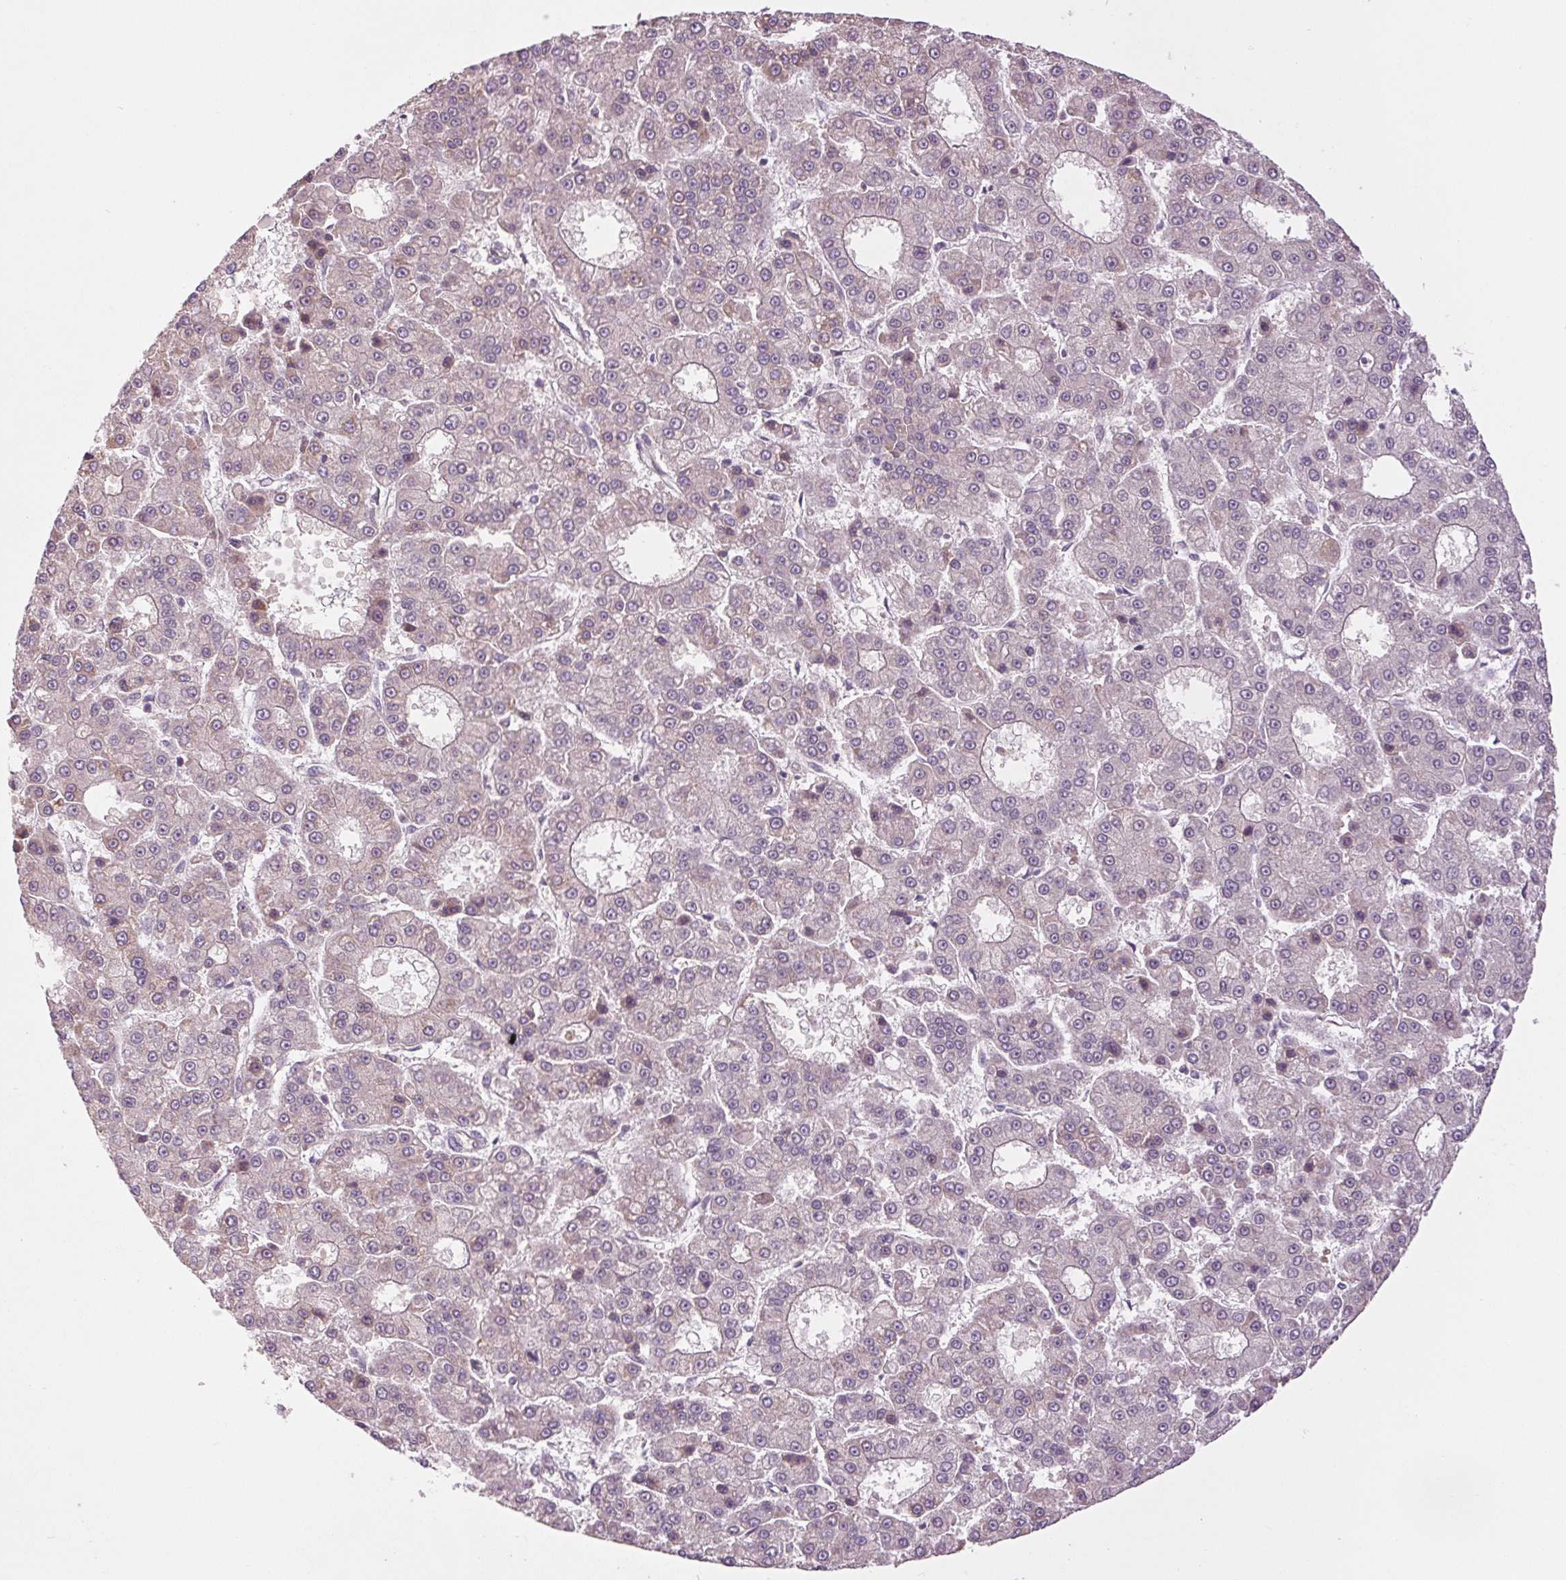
{"staining": {"intensity": "negative", "quantity": "none", "location": "none"}, "tissue": "liver cancer", "cell_type": "Tumor cells", "image_type": "cancer", "snomed": [{"axis": "morphology", "description": "Carcinoma, Hepatocellular, NOS"}, {"axis": "topography", "description": "Liver"}], "caption": "Tumor cells show no significant expression in liver cancer (hepatocellular carcinoma). Nuclei are stained in blue.", "gene": "MAP3K5", "patient": {"sex": "male", "age": 70}}